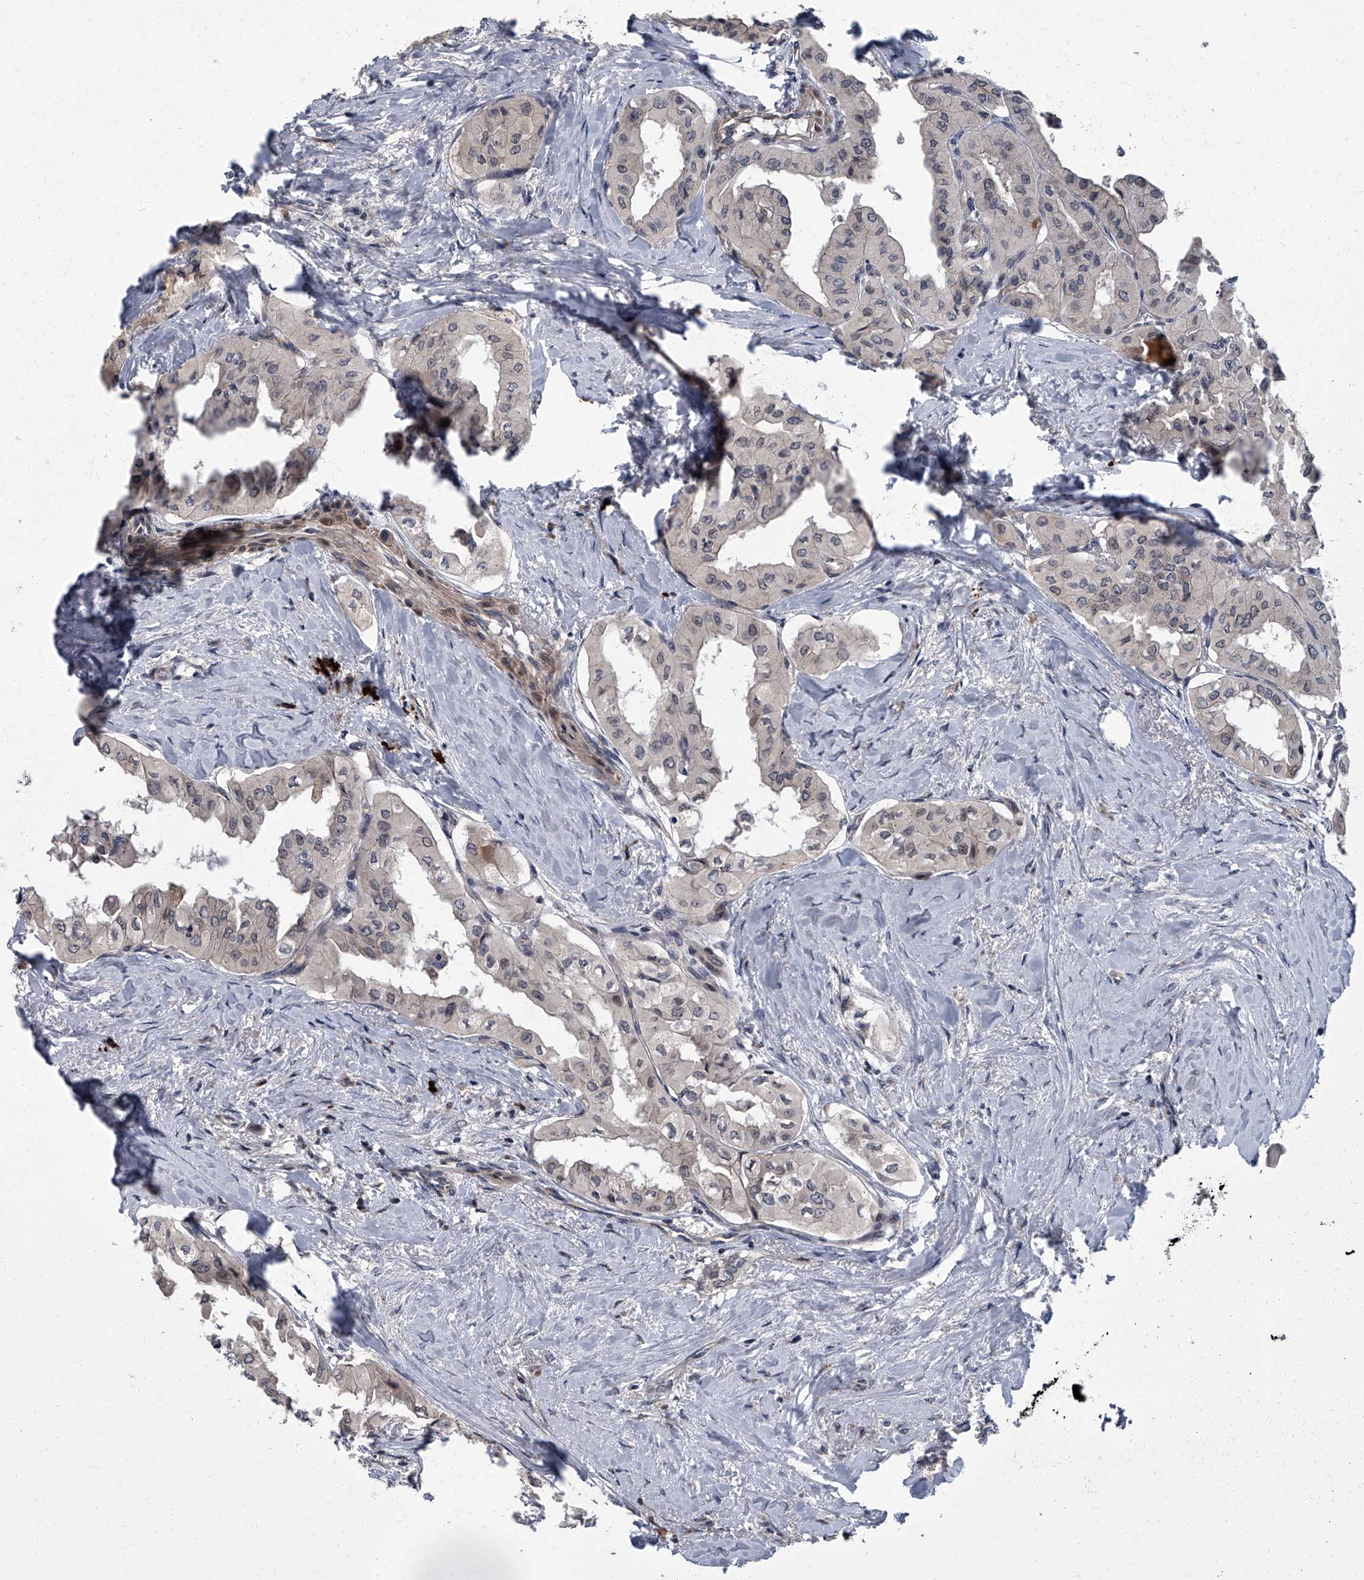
{"staining": {"intensity": "weak", "quantity": "<25%", "location": "nuclear"}, "tissue": "thyroid cancer", "cell_type": "Tumor cells", "image_type": "cancer", "snomed": [{"axis": "morphology", "description": "Papillary adenocarcinoma, NOS"}, {"axis": "topography", "description": "Thyroid gland"}], "caption": "There is no significant staining in tumor cells of thyroid cancer (papillary adenocarcinoma).", "gene": "ZNF274", "patient": {"sex": "female", "age": 59}}